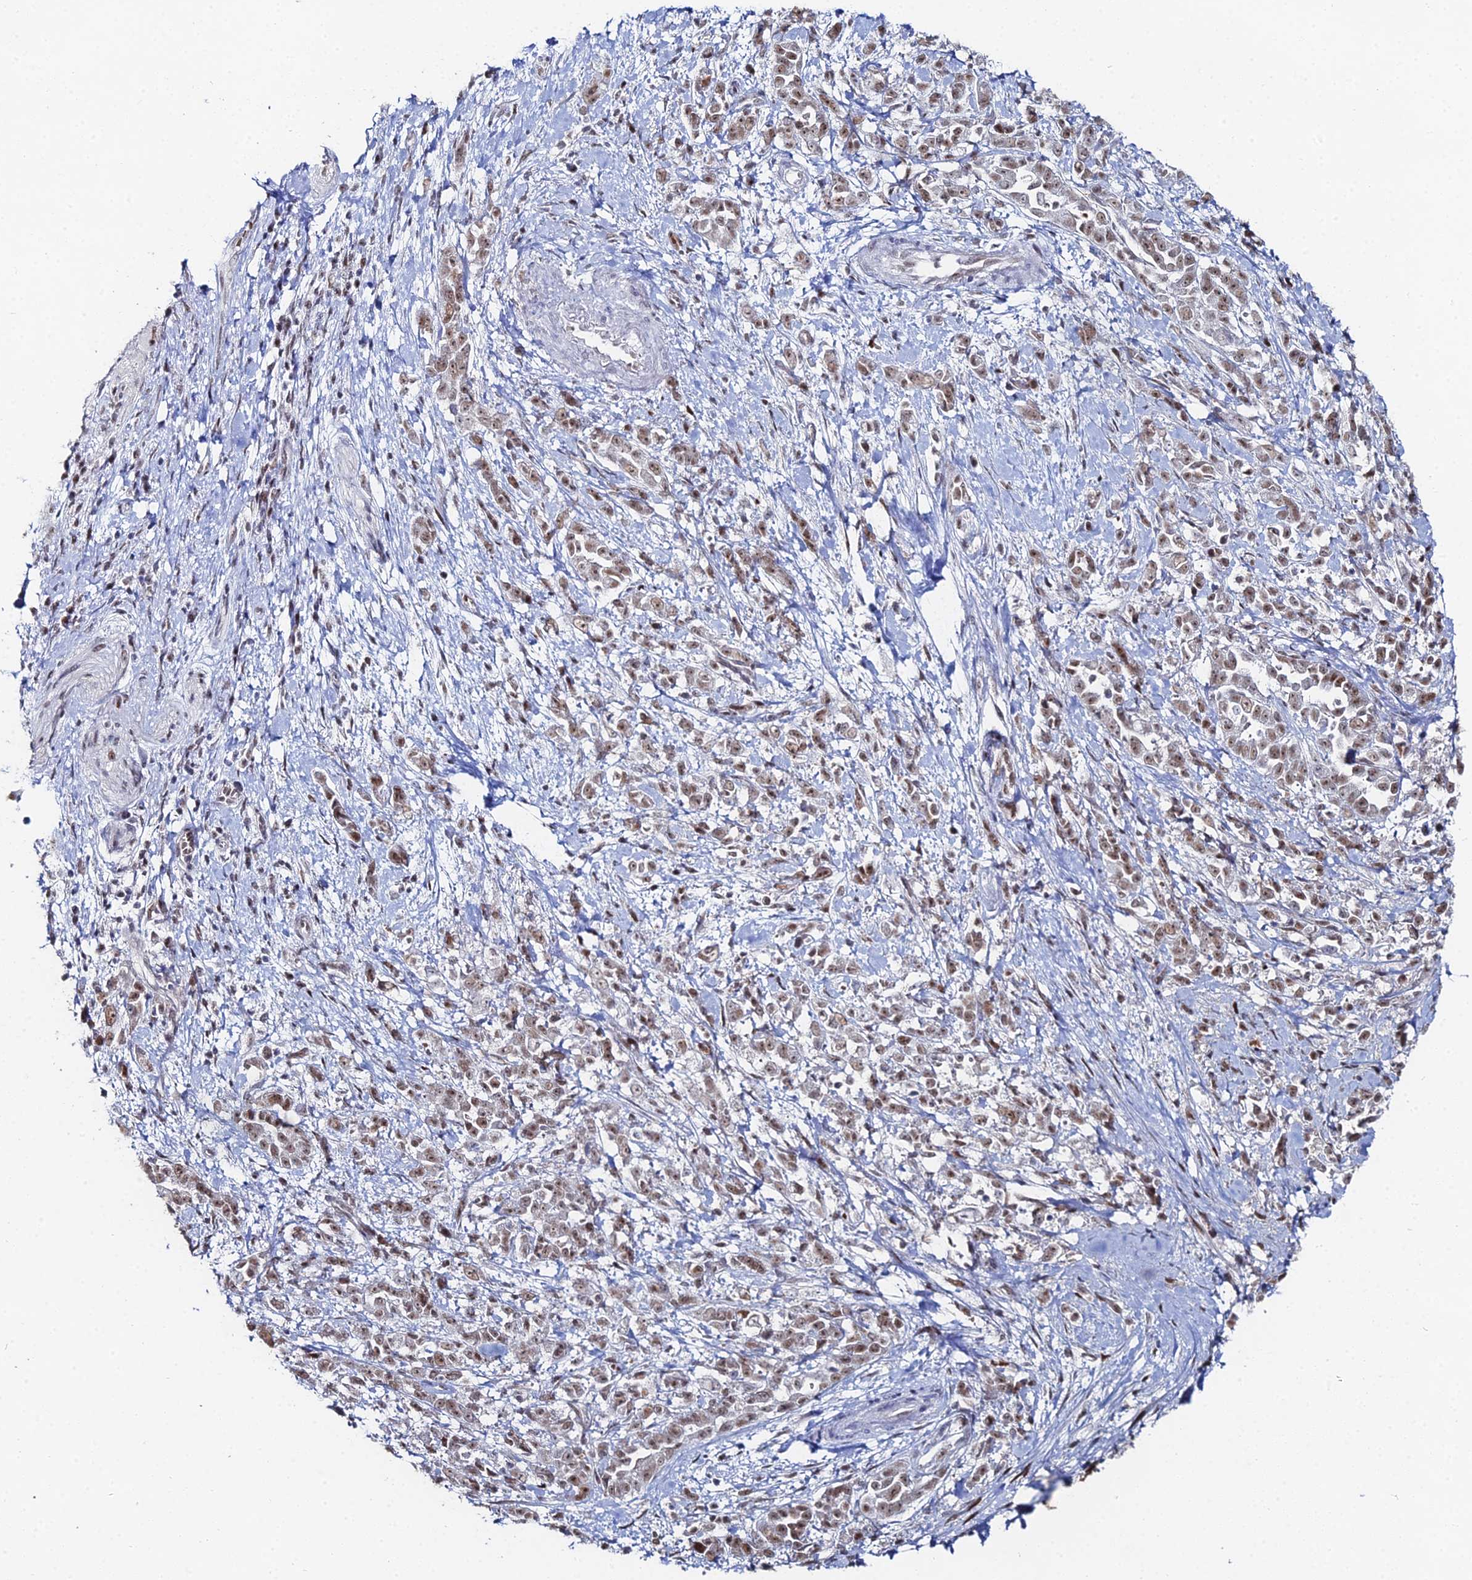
{"staining": {"intensity": "weak", "quantity": "25%-75%", "location": "nuclear"}, "tissue": "pancreatic cancer", "cell_type": "Tumor cells", "image_type": "cancer", "snomed": [{"axis": "morphology", "description": "Normal tissue, NOS"}, {"axis": "morphology", "description": "Adenocarcinoma, NOS"}, {"axis": "topography", "description": "Pancreas"}], "caption": "Pancreatic cancer (adenocarcinoma) was stained to show a protein in brown. There is low levels of weak nuclear positivity in approximately 25%-75% of tumor cells.", "gene": "GSC2", "patient": {"sex": "female", "age": 64}}